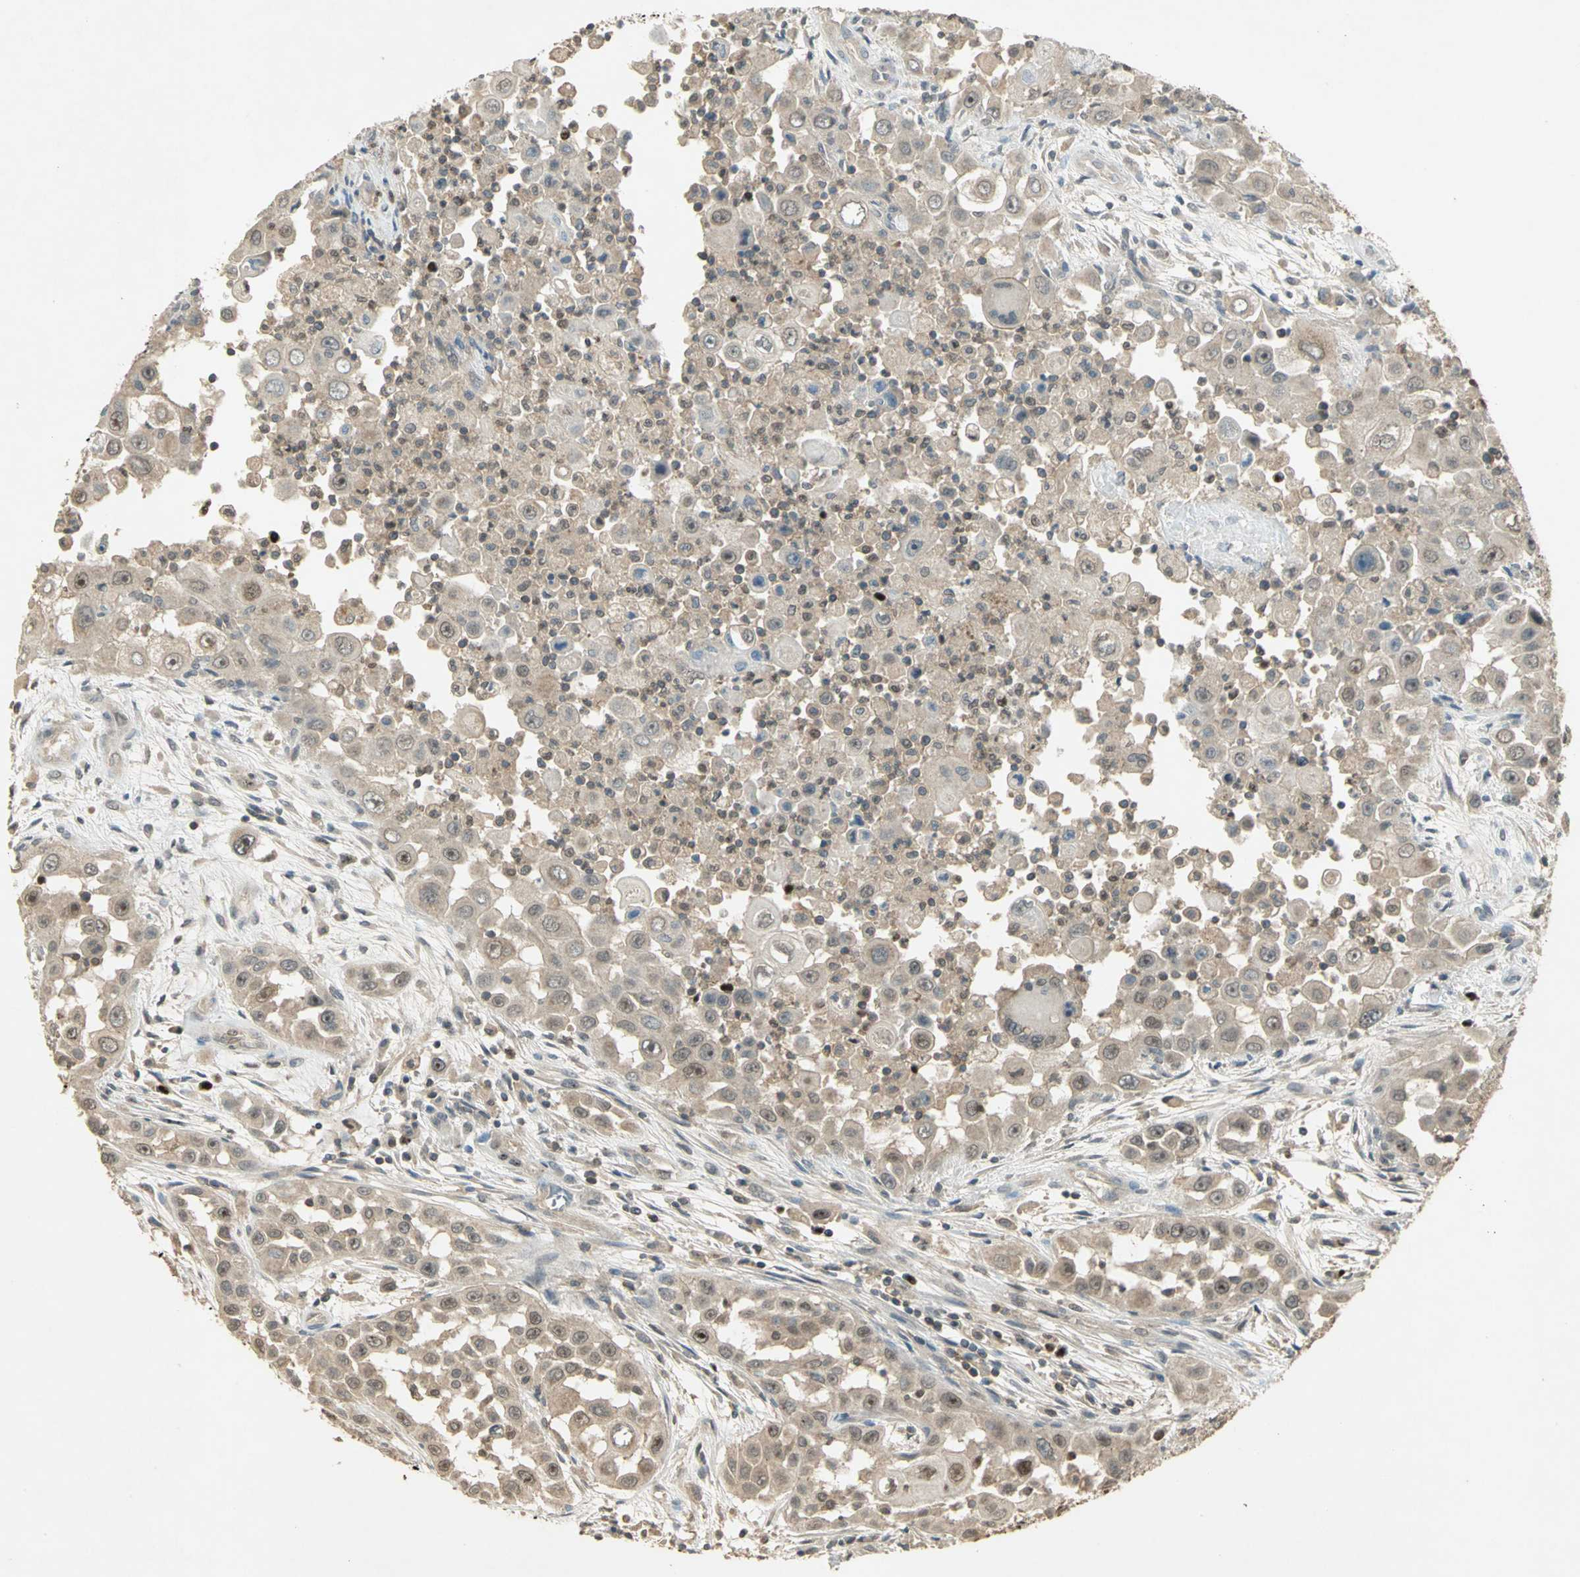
{"staining": {"intensity": "weak", "quantity": ">75%", "location": "cytoplasmic/membranous"}, "tissue": "head and neck cancer", "cell_type": "Tumor cells", "image_type": "cancer", "snomed": [{"axis": "morphology", "description": "Carcinoma, NOS"}, {"axis": "topography", "description": "Head-Neck"}], "caption": "Brown immunohistochemical staining in head and neck cancer (carcinoma) shows weak cytoplasmic/membranous expression in about >75% of tumor cells.", "gene": "BIRC2", "patient": {"sex": "male", "age": 87}}